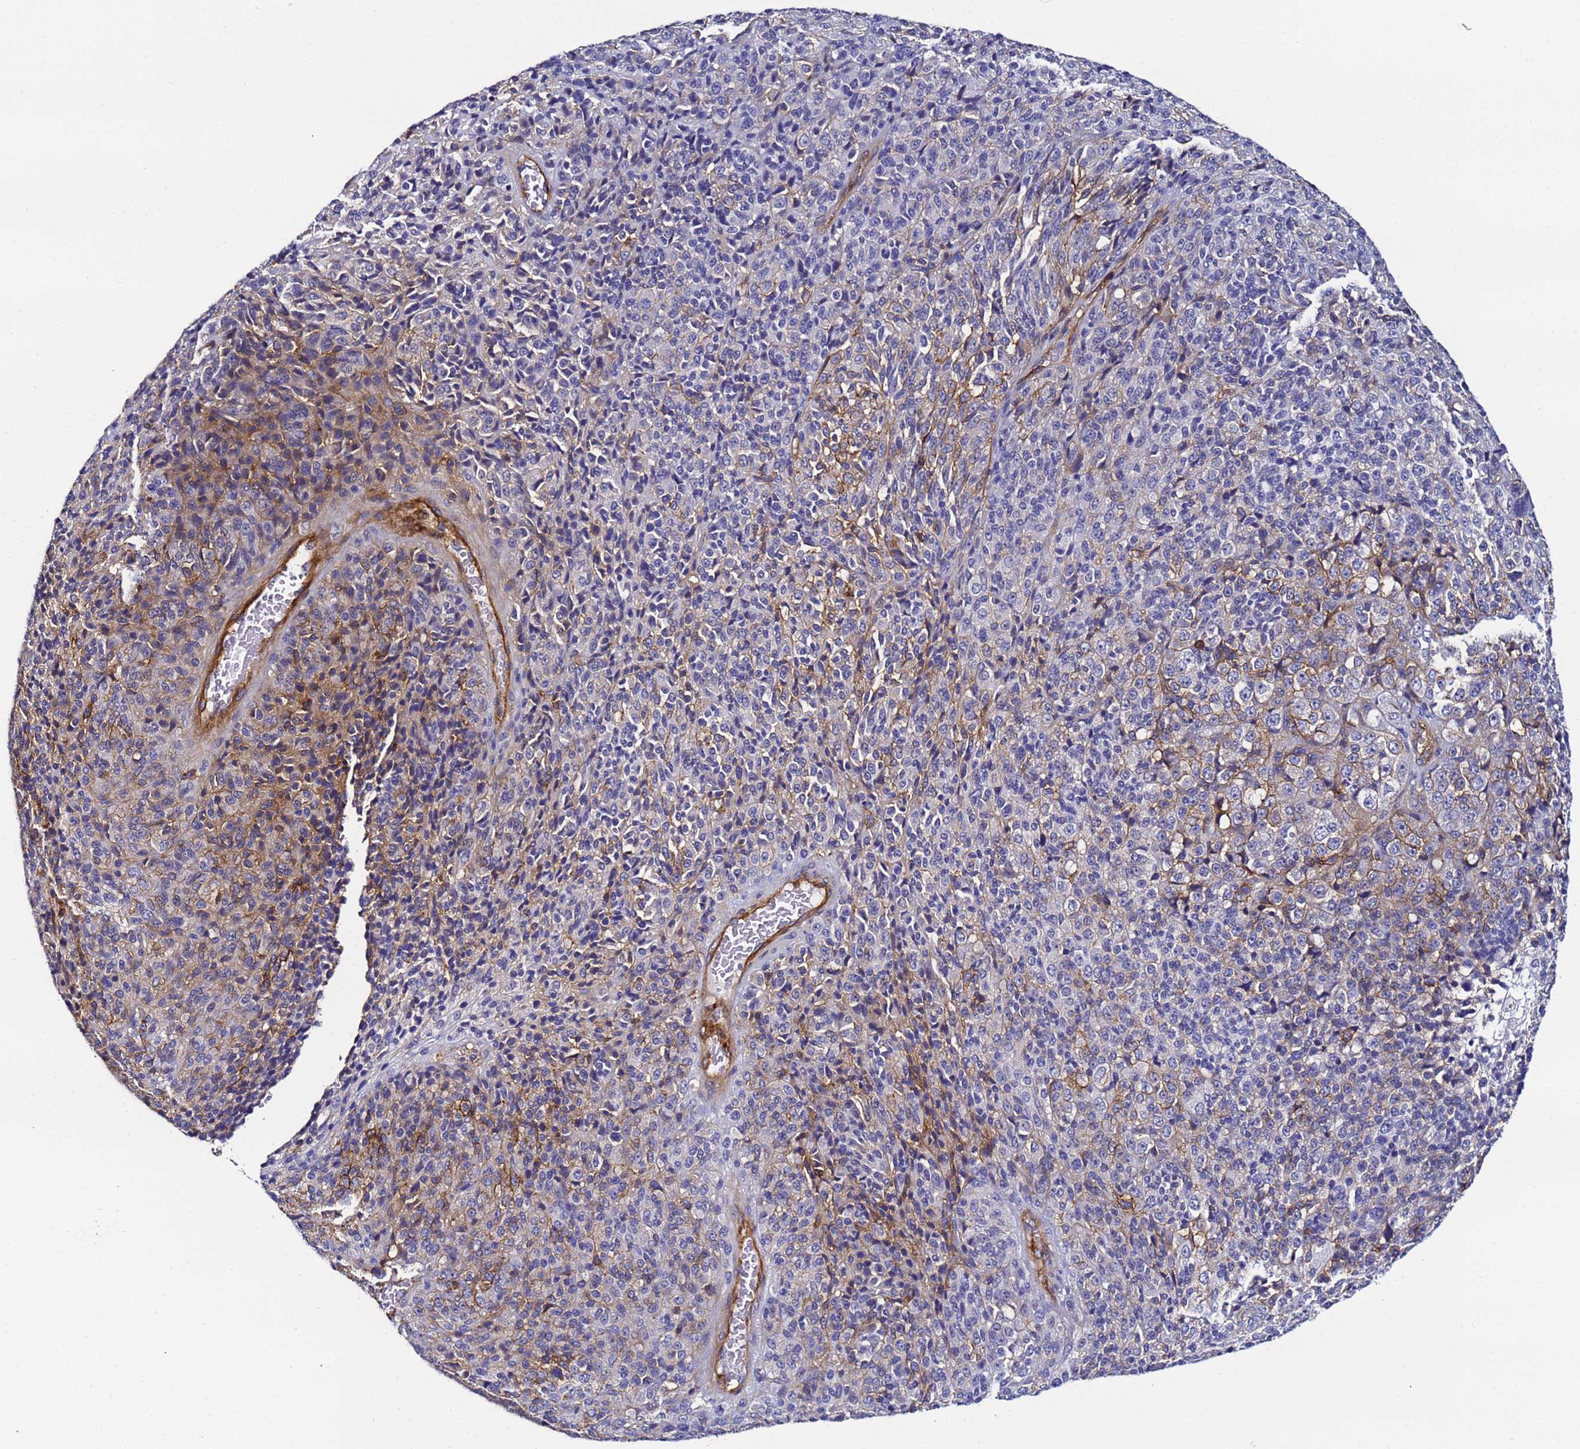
{"staining": {"intensity": "moderate", "quantity": "<25%", "location": "cytoplasmic/membranous"}, "tissue": "melanoma", "cell_type": "Tumor cells", "image_type": "cancer", "snomed": [{"axis": "morphology", "description": "Malignant melanoma, Metastatic site"}, {"axis": "topography", "description": "Brain"}], "caption": "Protein expression analysis of human malignant melanoma (metastatic site) reveals moderate cytoplasmic/membranous staining in approximately <25% of tumor cells. (DAB IHC with brightfield microscopy, high magnification).", "gene": "DEFB104A", "patient": {"sex": "female", "age": 56}}